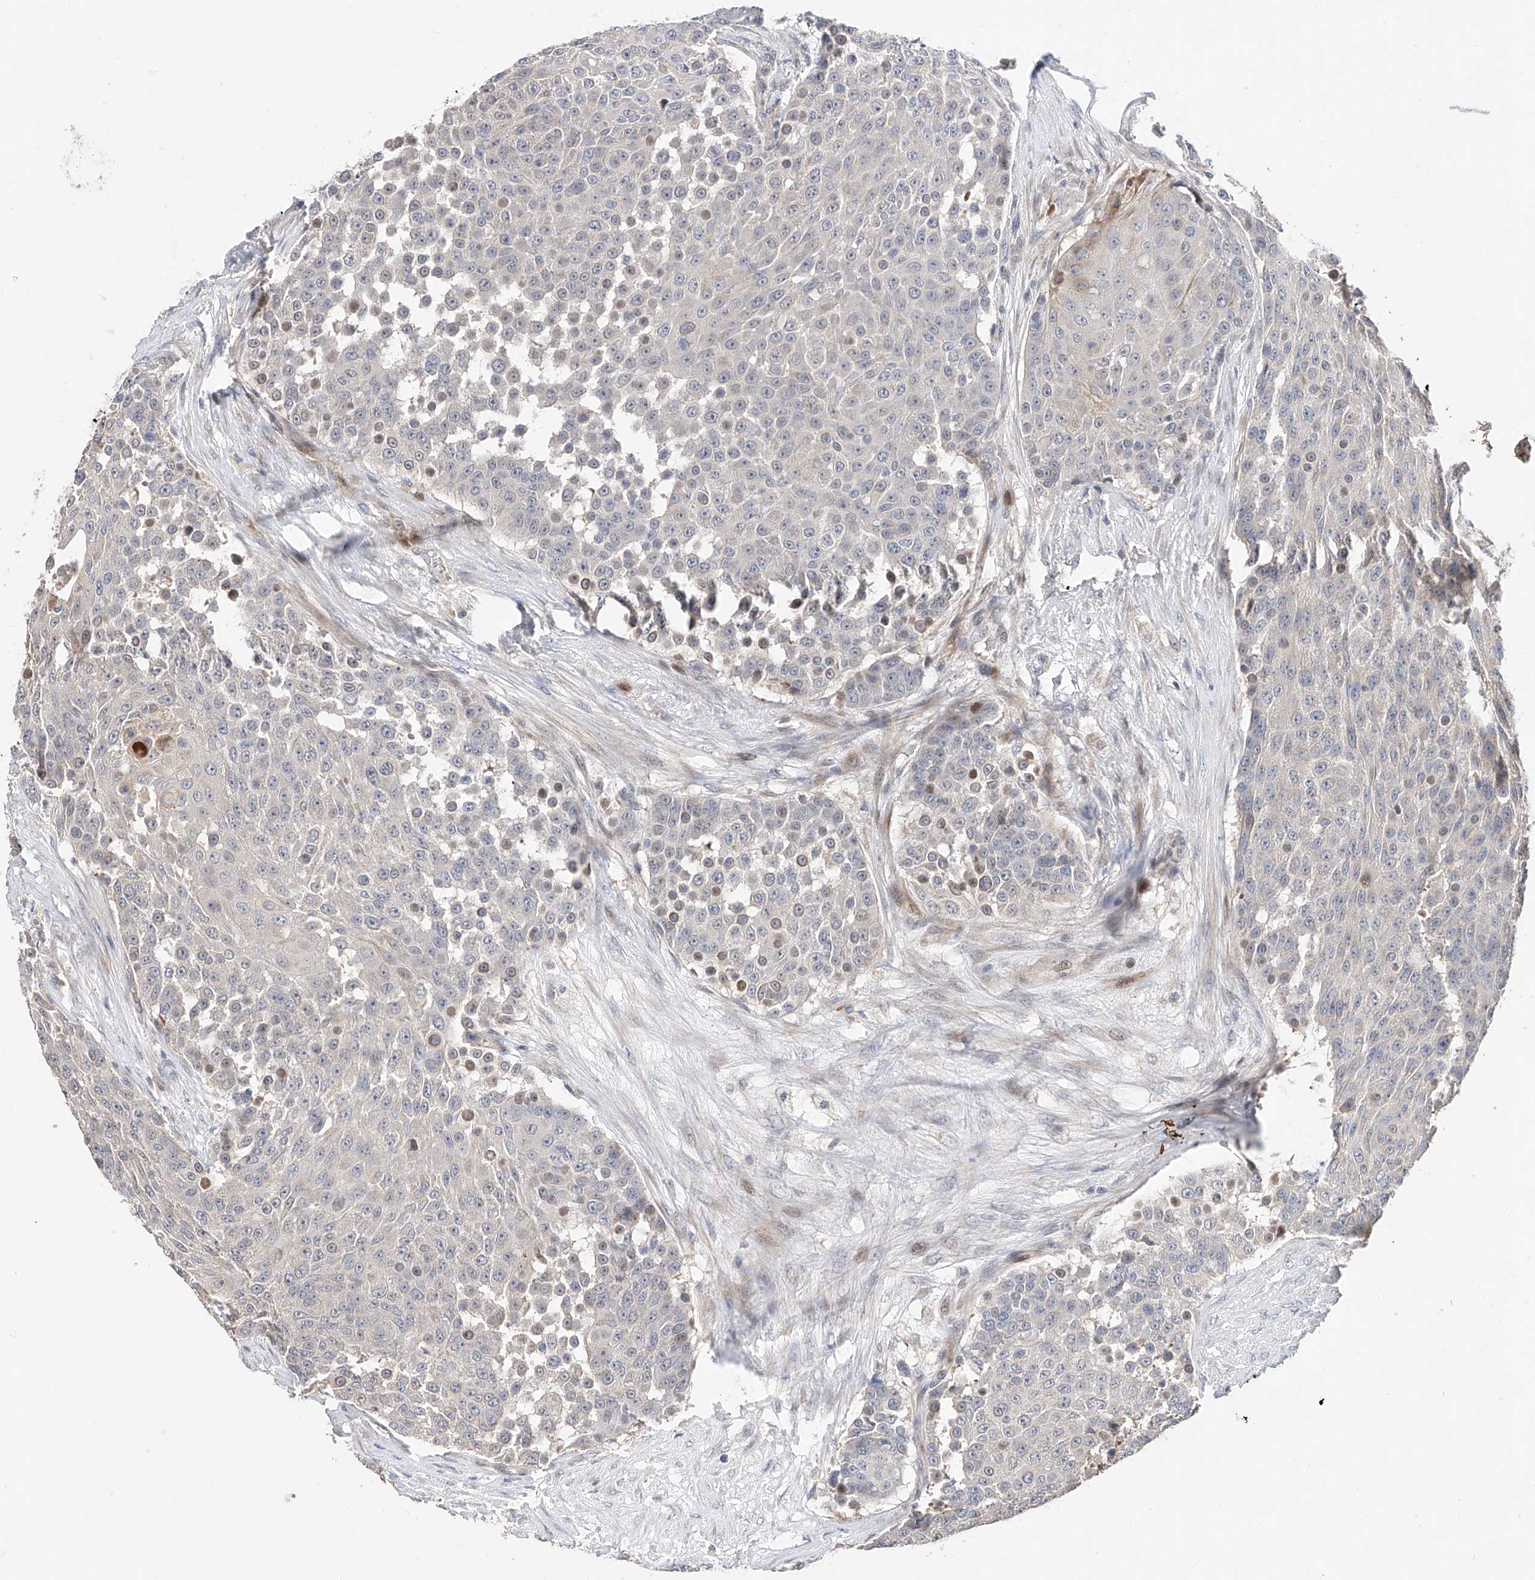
{"staining": {"intensity": "negative", "quantity": "none", "location": "none"}, "tissue": "urothelial cancer", "cell_type": "Tumor cells", "image_type": "cancer", "snomed": [{"axis": "morphology", "description": "Urothelial carcinoma, High grade"}, {"axis": "topography", "description": "Urinary bladder"}], "caption": "This is an immunohistochemistry (IHC) histopathology image of human urothelial cancer. There is no expression in tumor cells.", "gene": "FUCA2", "patient": {"sex": "female", "age": 63}}